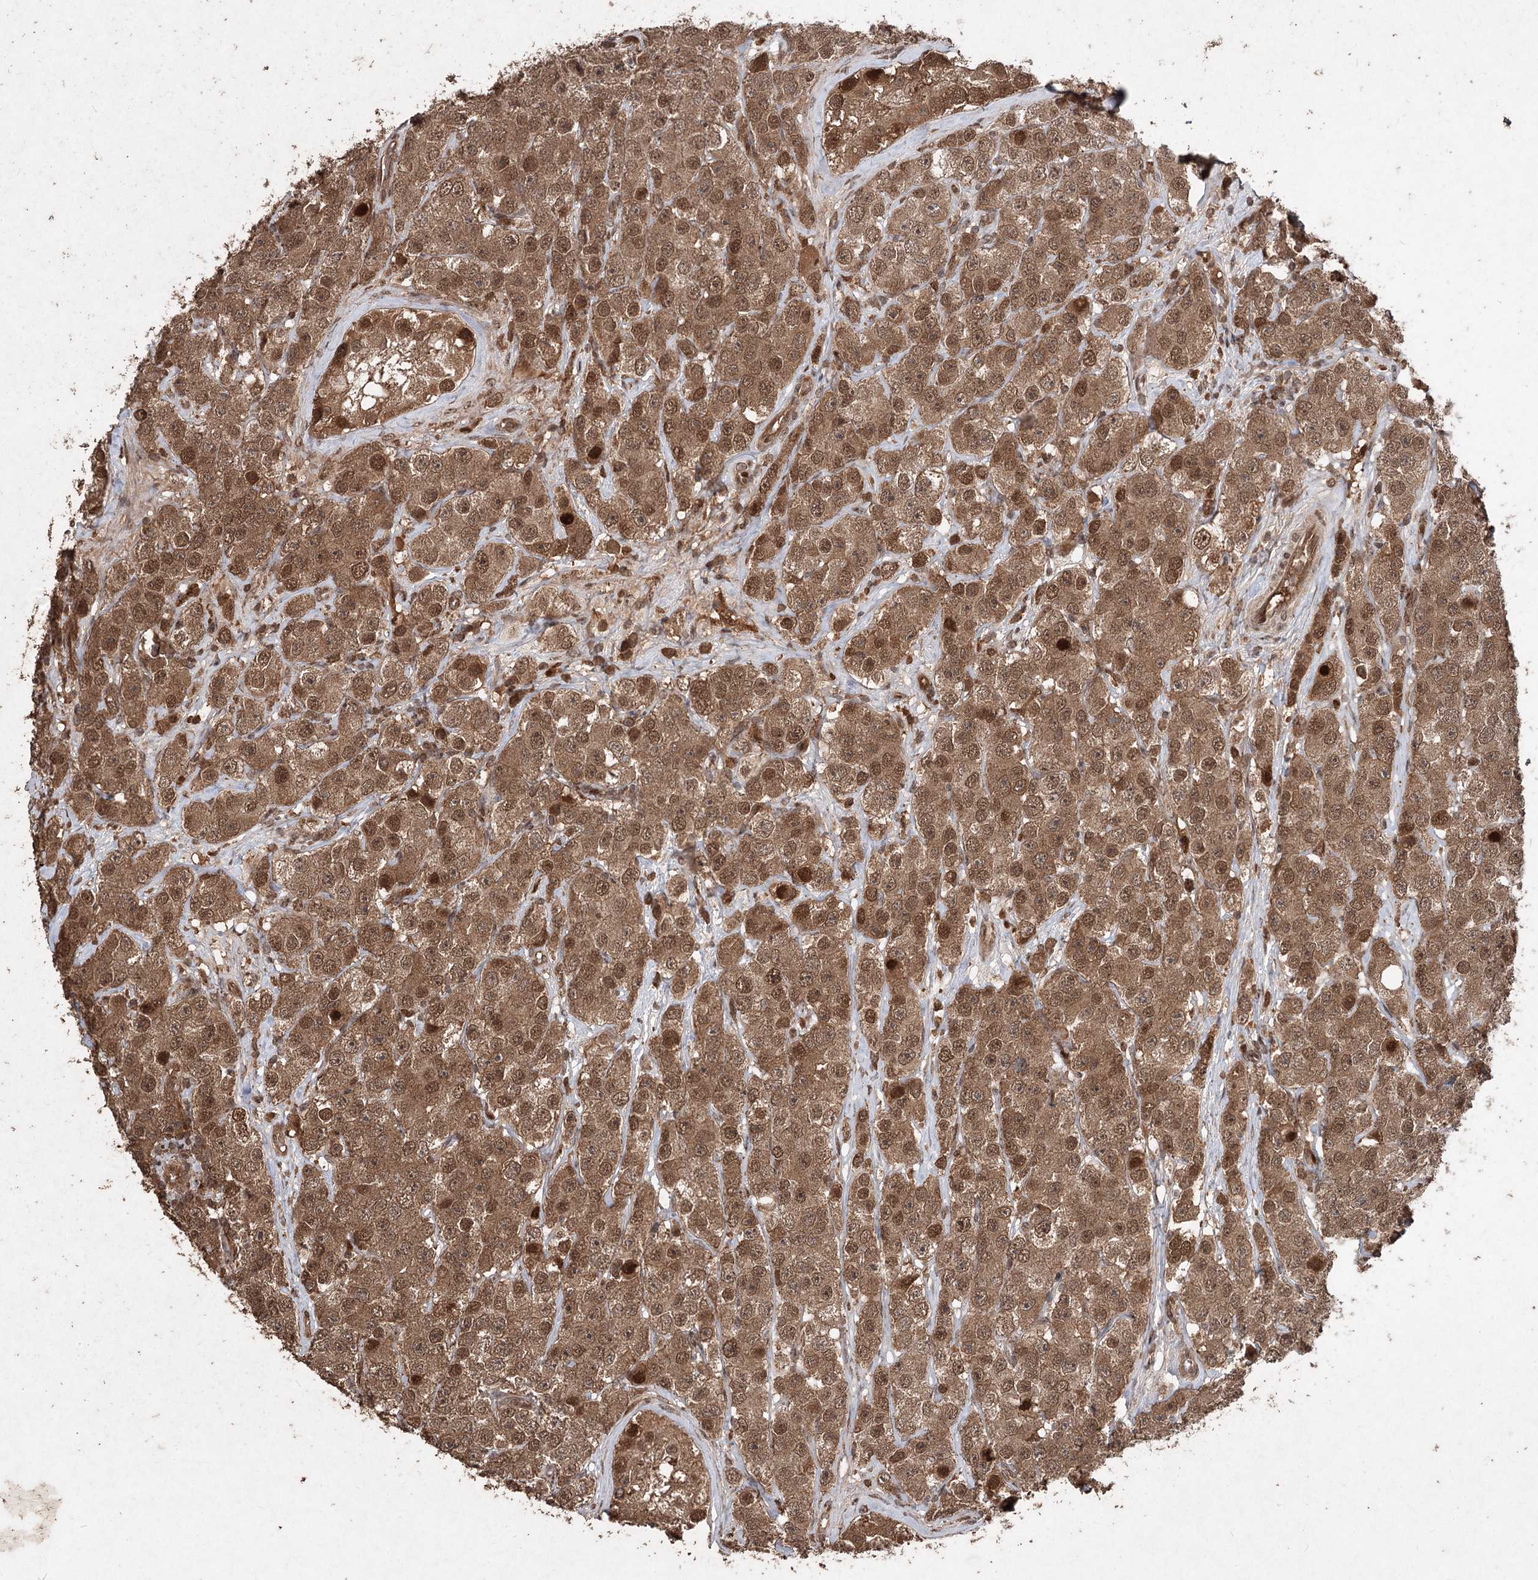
{"staining": {"intensity": "moderate", "quantity": ">75%", "location": "cytoplasmic/membranous,nuclear"}, "tissue": "testis cancer", "cell_type": "Tumor cells", "image_type": "cancer", "snomed": [{"axis": "morphology", "description": "Seminoma, NOS"}, {"axis": "topography", "description": "Testis"}], "caption": "This is a histology image of immunohistochemistry (IHC) staining of testis seminoma, which shows moderate expression in the cytoplasmic/membranous and nuclear of tumor cells.", "gene": "FBXO7", "patient": {"sex": "male", "age": 28}}